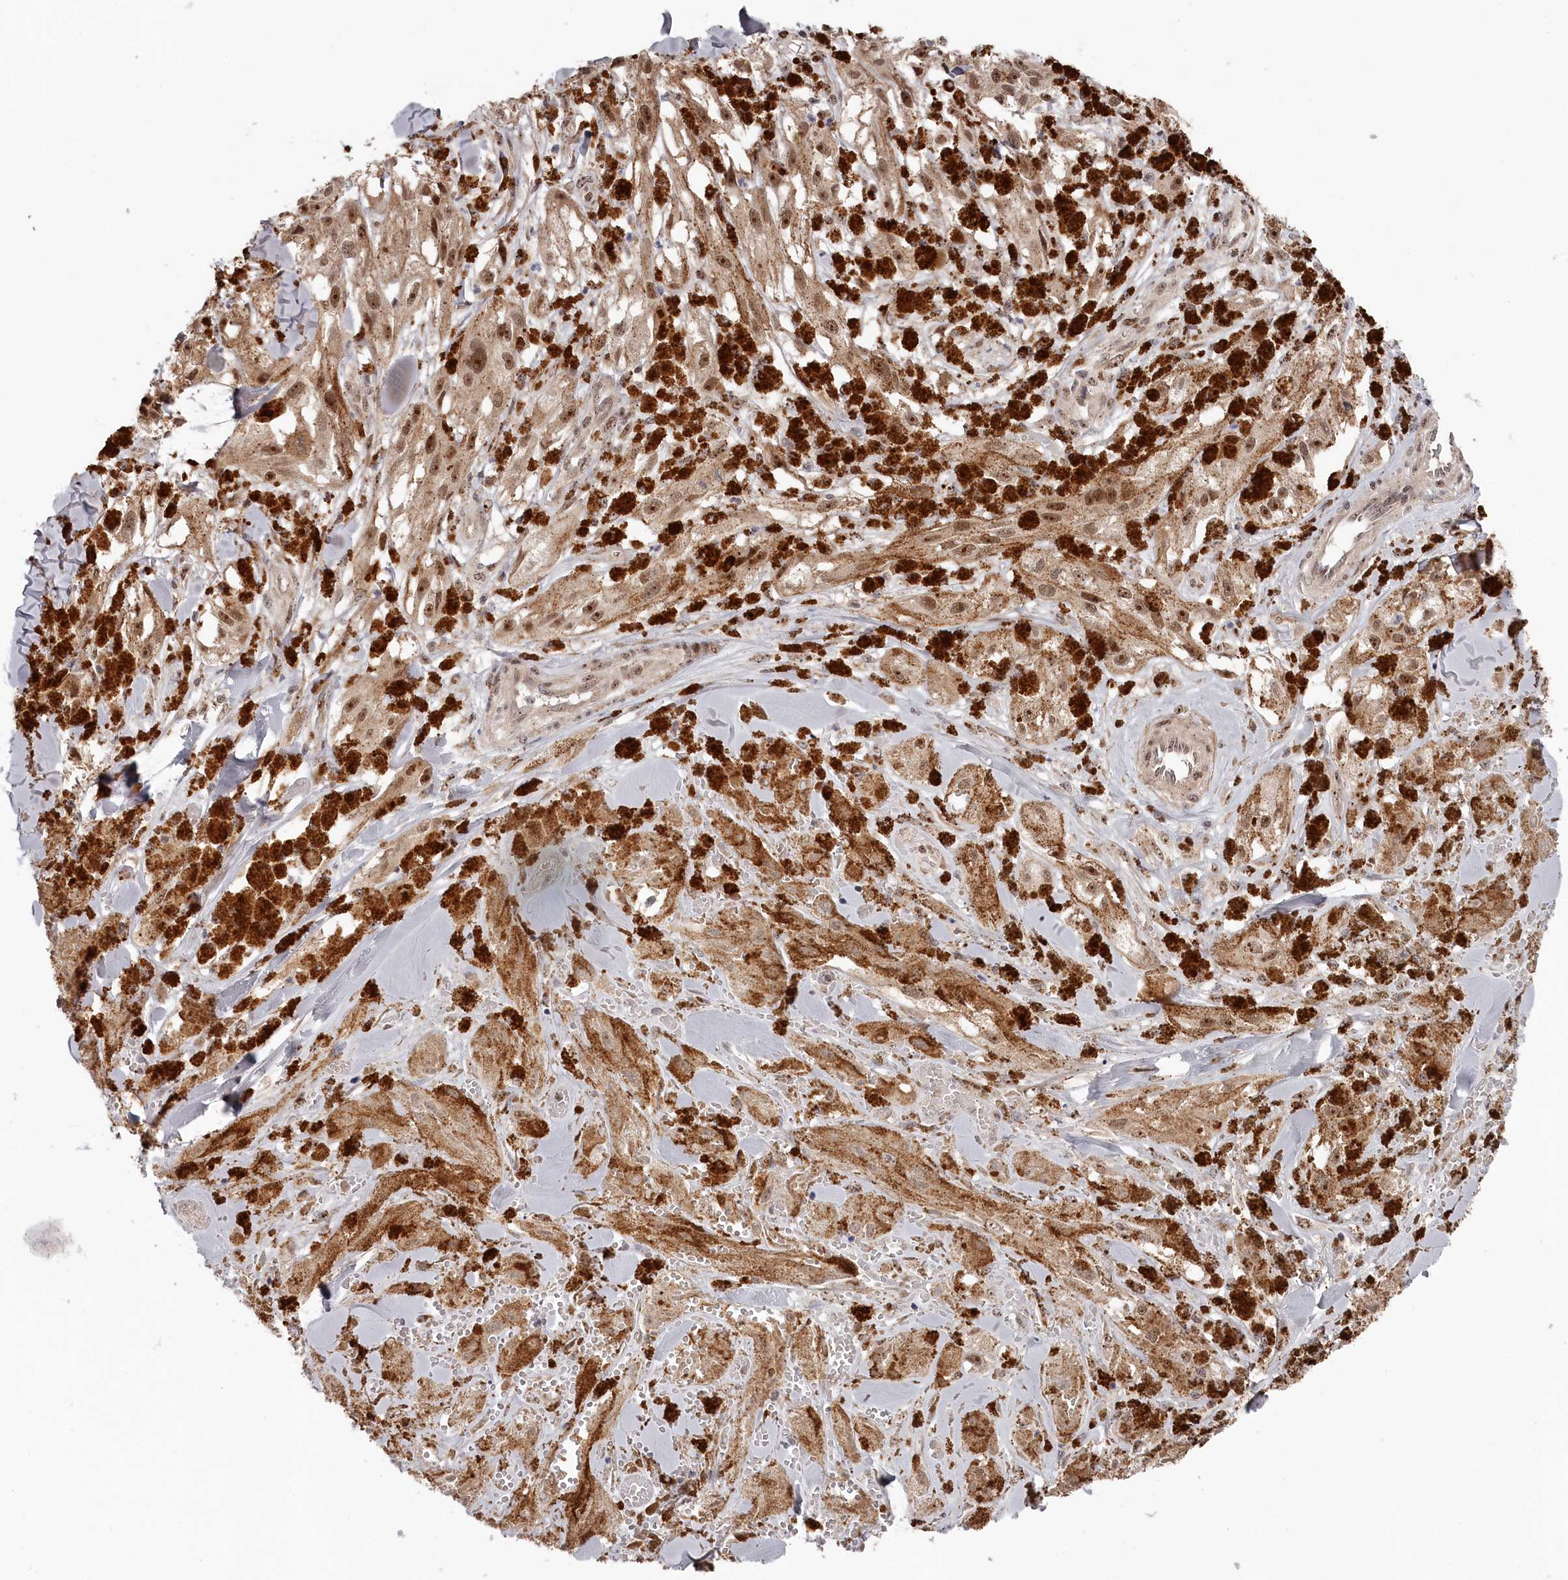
{"staining": {"intensity": "moderate", "quantity": ">75%", "location": "cytoplasmic/membranous,nuclear"}, "tissue": "melanoma", "cell_type": "Tumor cells", "image_type": "cancer", "snomed": [{"axis": "morphology", "description": "Malignant melanoma, NOS"}, {"axis": "topography", "description": "Skin"}], "caption": "There is medium levels of moderate cytoplasmic/membranous and nuclear positivity in tumor cells of melanoma, as demonstrated by immunohistochemical staining (brown color).", "gene": "EXOSC1", "patient": {"sex": "male", "age": 88}}